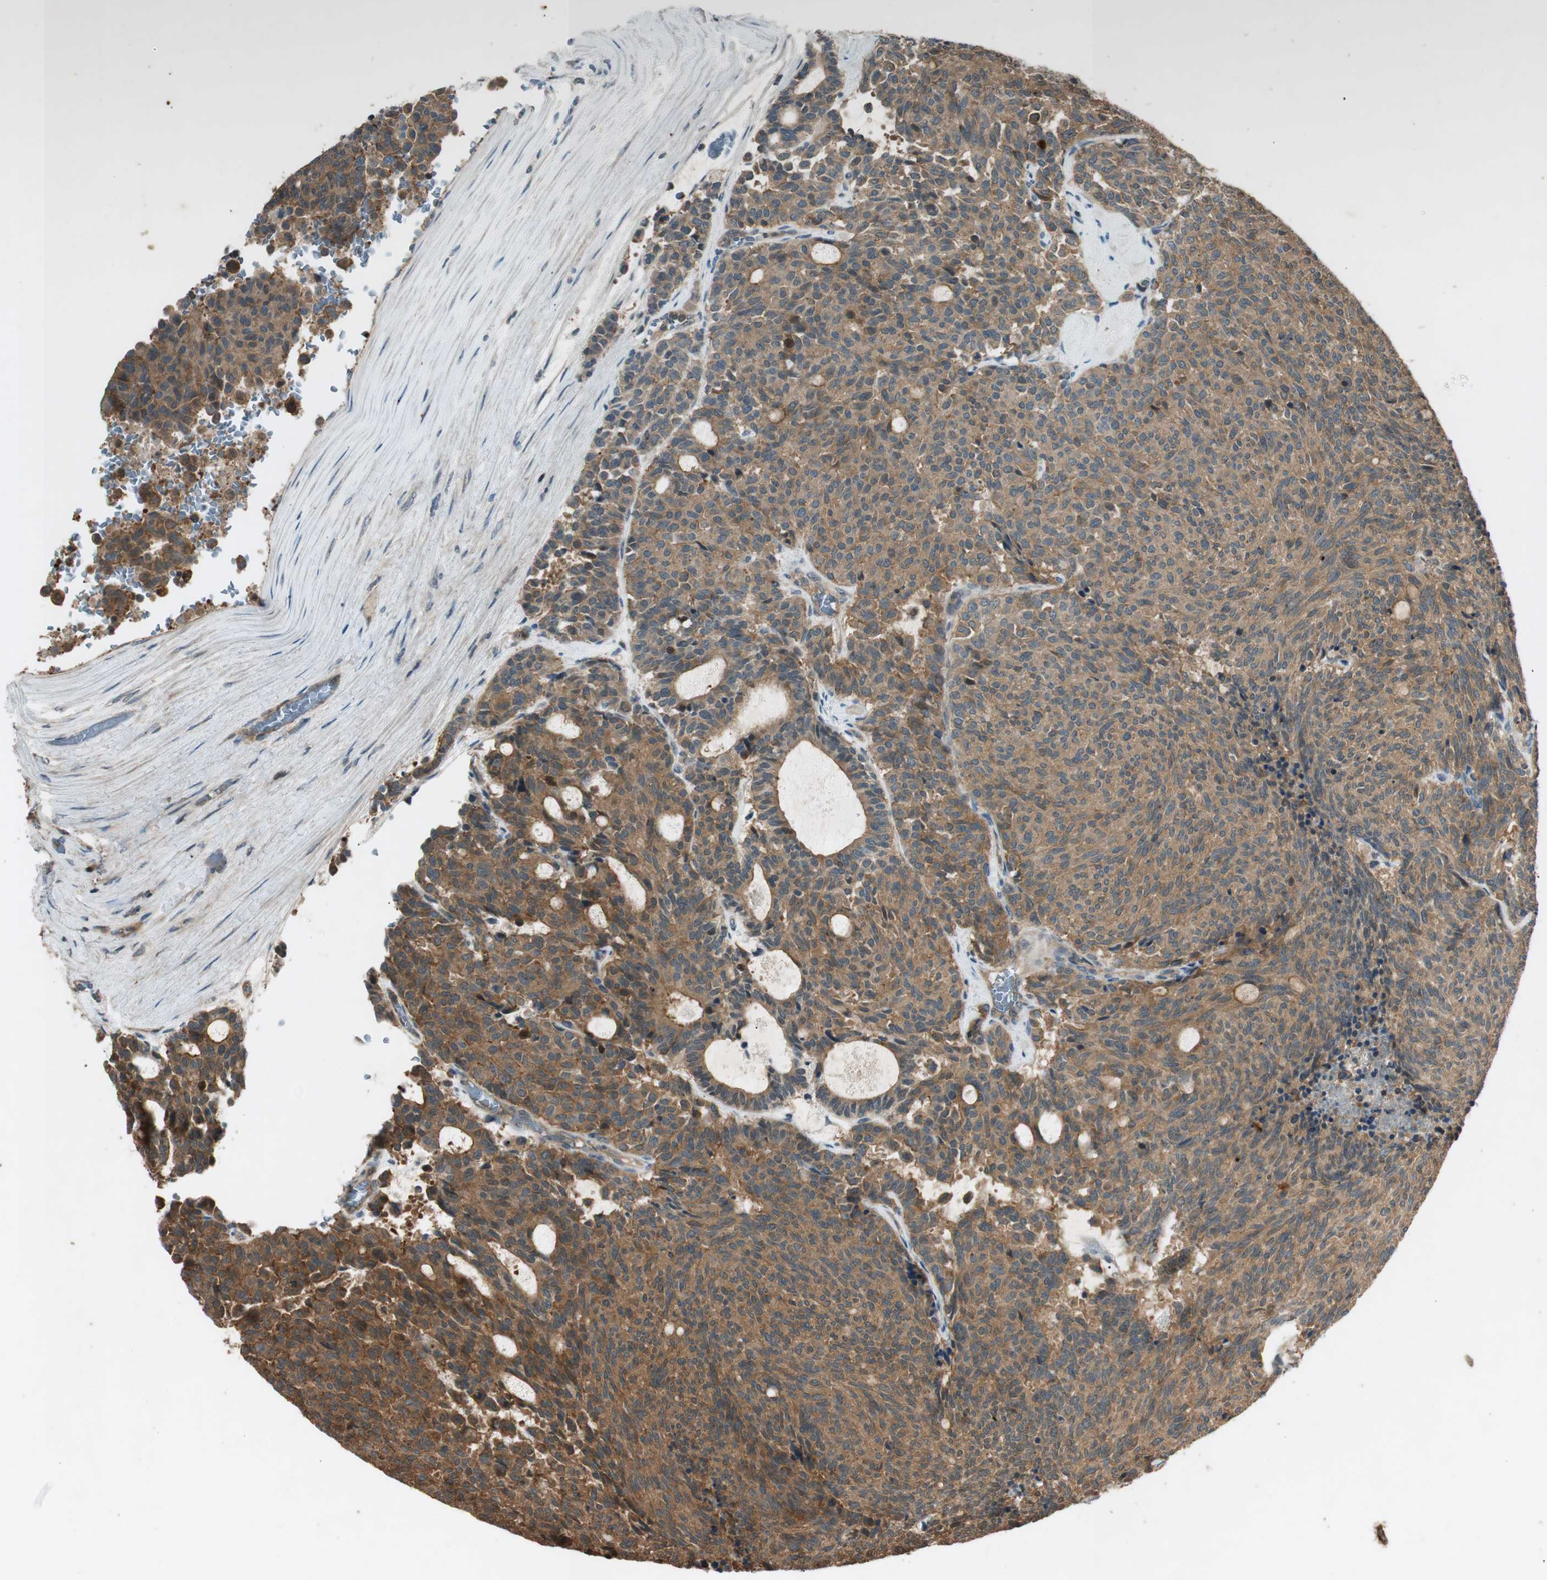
{"staining": {"intensity": "moderate", "quantity": ">75%", "location": "cytoplasmic/membranous"}, "tissue": "carcinoid", "cell_type": "Tumor cells", "image_type": "cancer", "snomed": [{"axis": "morphology", "description": "Carcinoid, malignant, NOS"}, {"axis": "topography", "description": "Pancreas"}], "caption": "Protein staining of malignant carcinoid tissue displays moderate cytoplasmic/membranous staining in about >75% of tumor cells. The protein is stained brown, and the nuclei are stained in blue (DAB (3,3'-diaminobenzidine) IHC with brightfield microscopy, high magnification).", "gene": "EPHA8", "patient": {"sex": "female", "age": 54}}